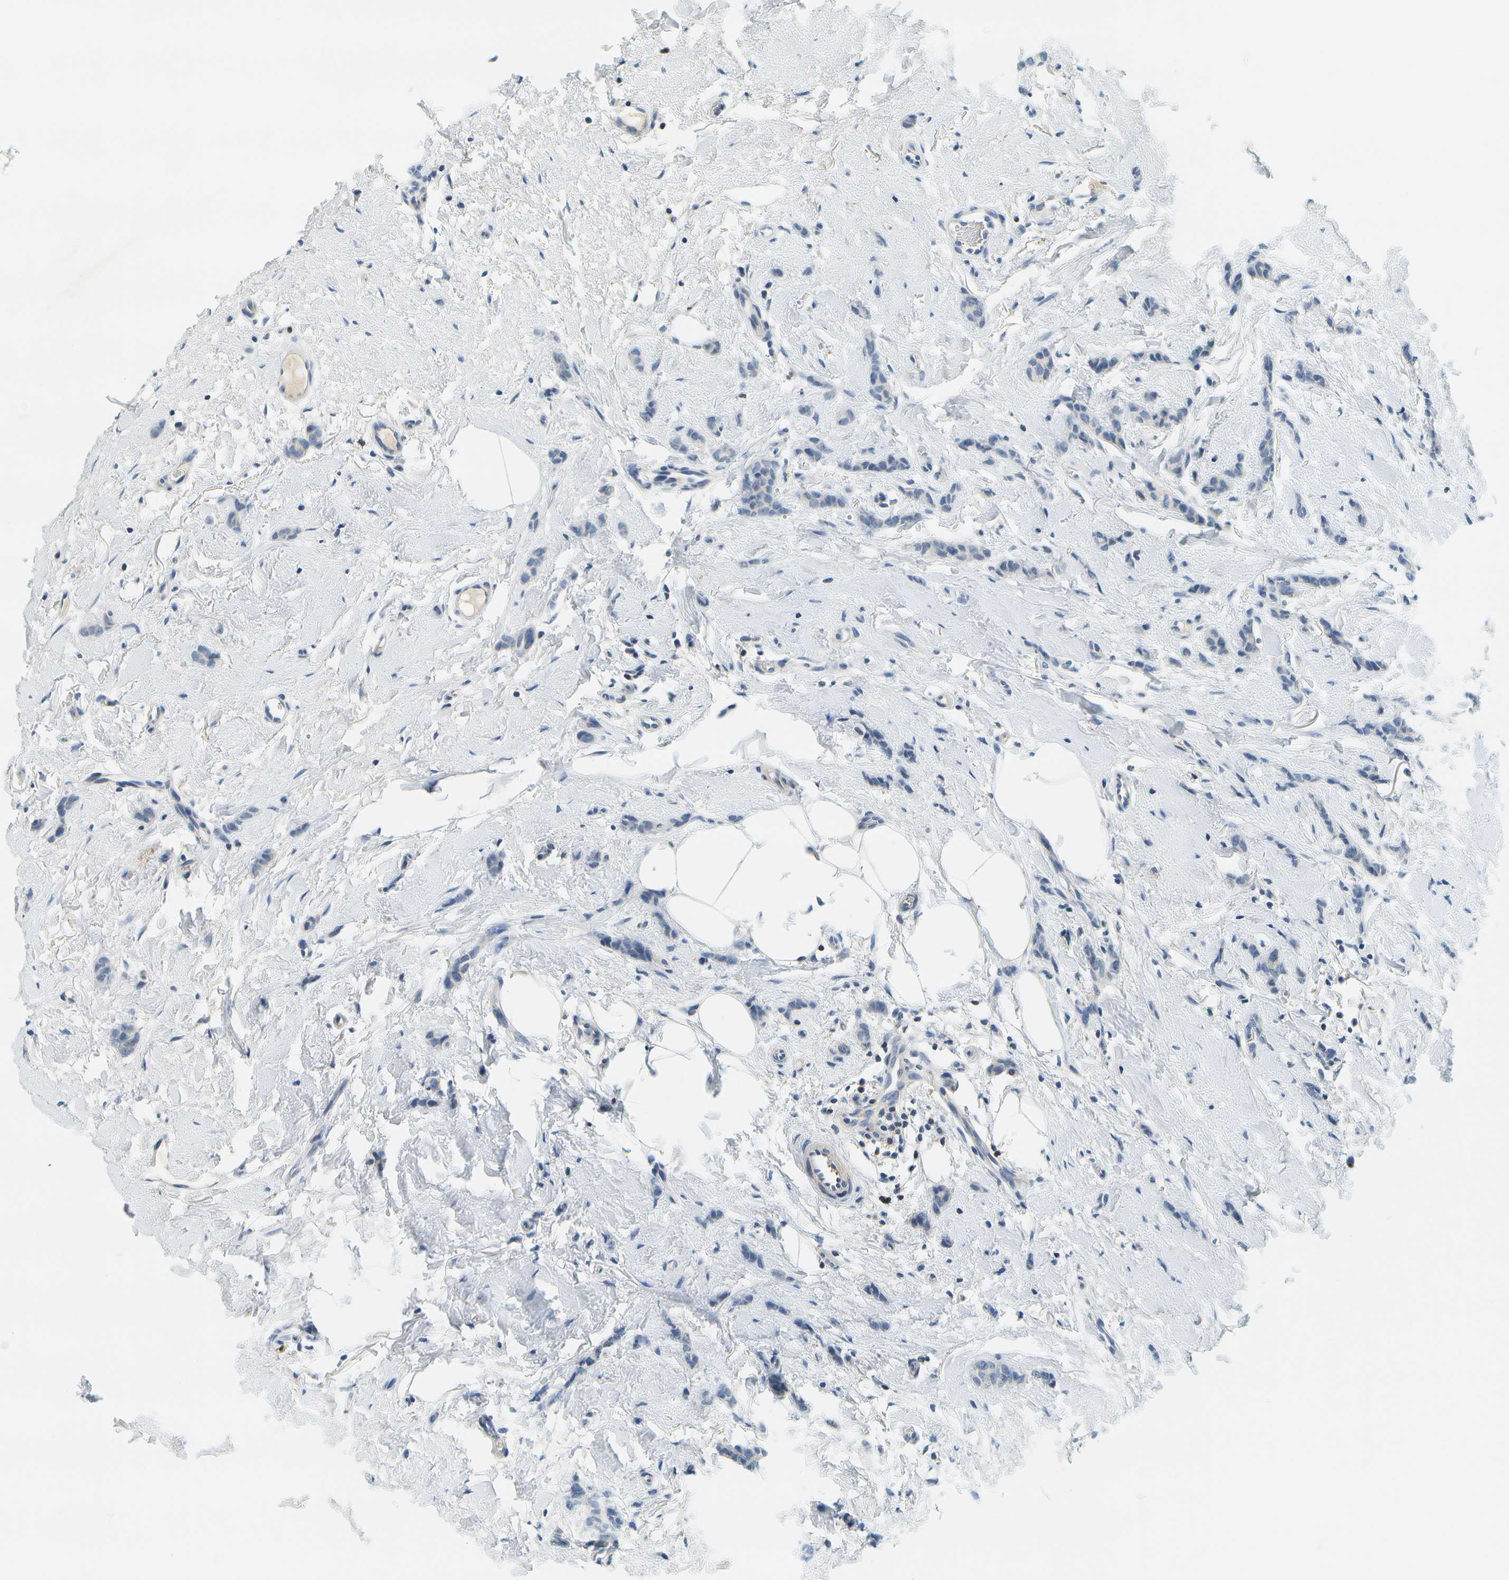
{"staining": {"intensity": "negative", "quantity": "none", "location": "none"}, "tissue": "breast cancer", "cell_type": "Tumor cells", "image_type": "cancer", "snomed": [{"axis": "morphology", "description": "Lobular carcinoma"}, {"axis": "topography", "description": "Skin"}, {"axis": "topography", "description": "Breast"}], "caption": "A photomicrograph of breast cancer (lobular carcinoma) stained for a protein exhibits no brown staining in tumor cells.", "gene": "RASGRP2", "patient": {"sex": "female", "age": 46}}